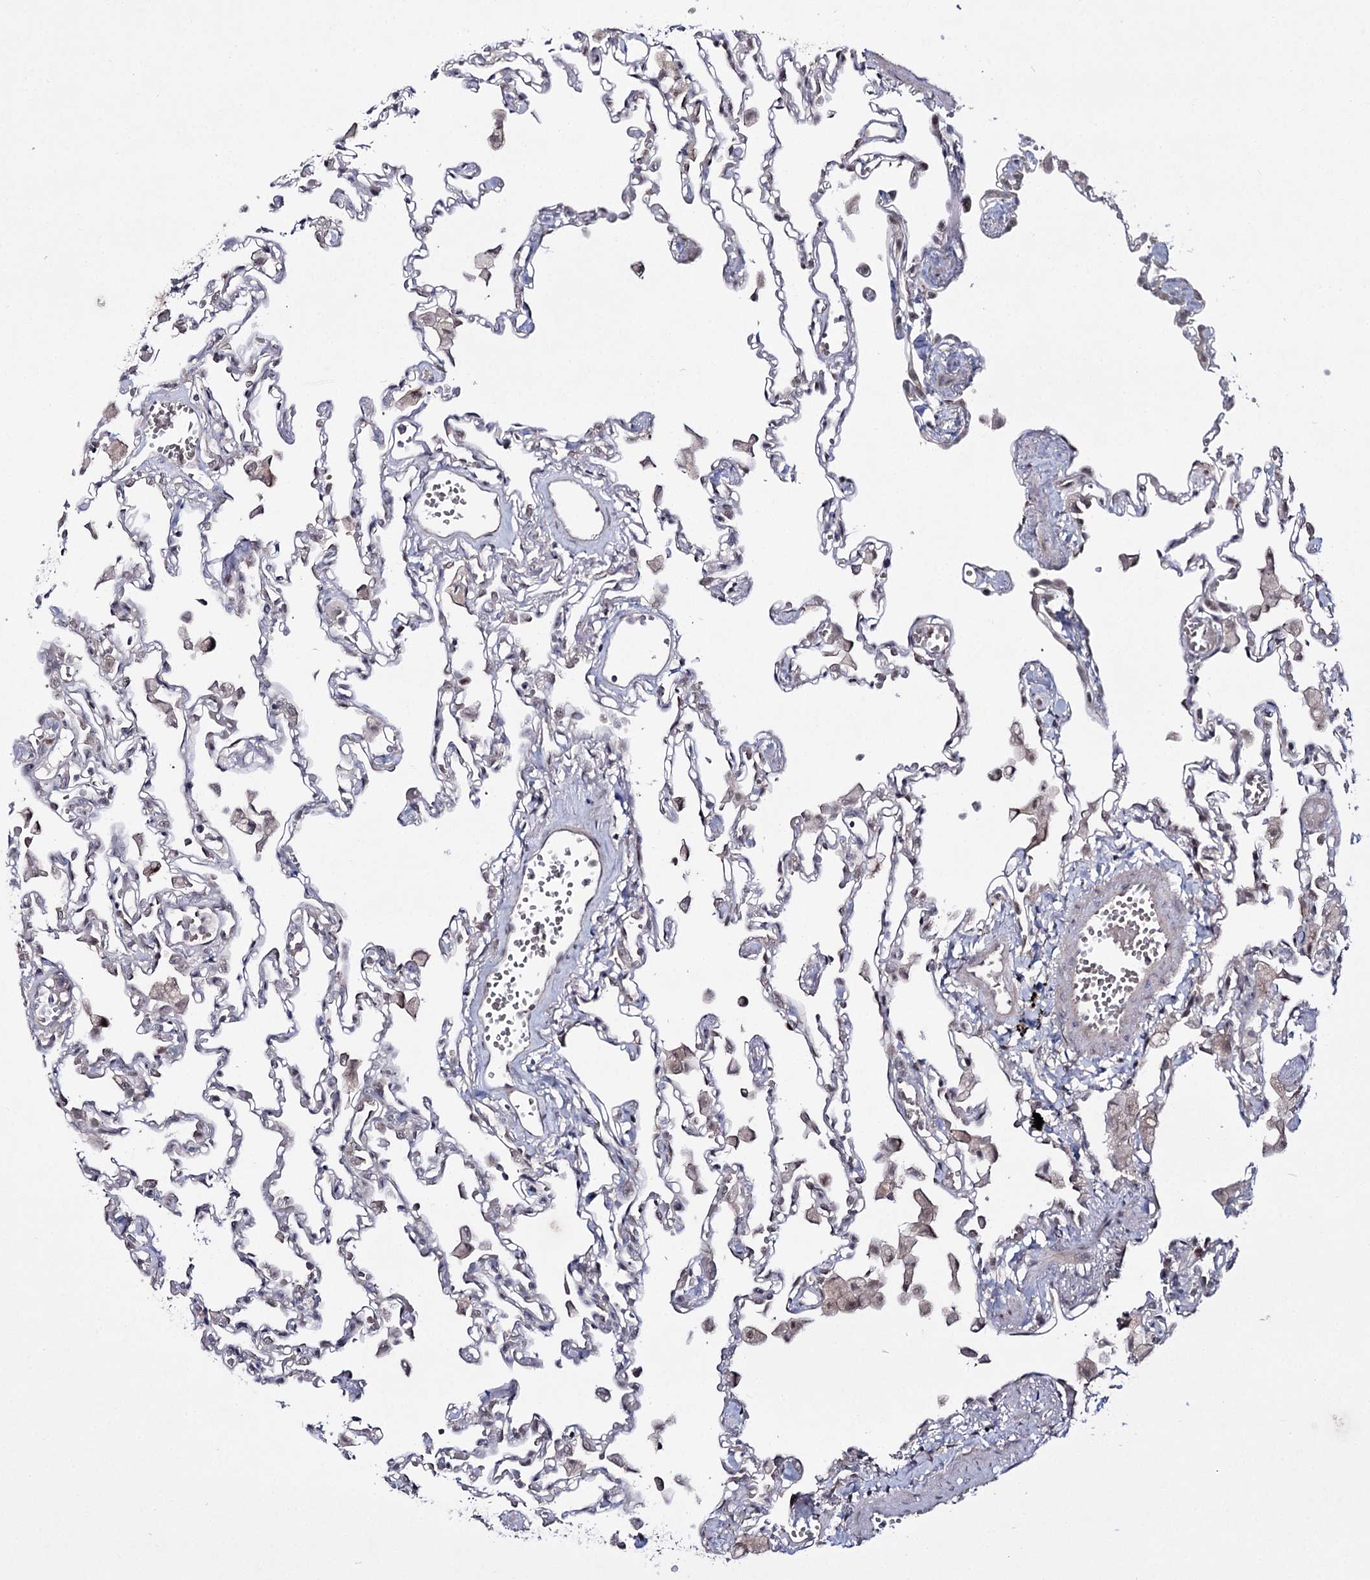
{"staining": {"intensity": "weak", "quantity": "<25%", "location": "nuclear"}, "tissue": "lung", "cell_type": "Alveolar cells", "image_type": "normal", "snomed": [{"axis": "morphology", "description": "Normal tissue, NOS"}, {"axis": "topography", "description": "Bronchus"}, {"axis": "topography", "description": "Lung"}], "caption": "The image displays no staining of alveolar cells in unremarkable lung.", "gene": "HOXC11", "patient": {"sex": "female", "age": 49}}